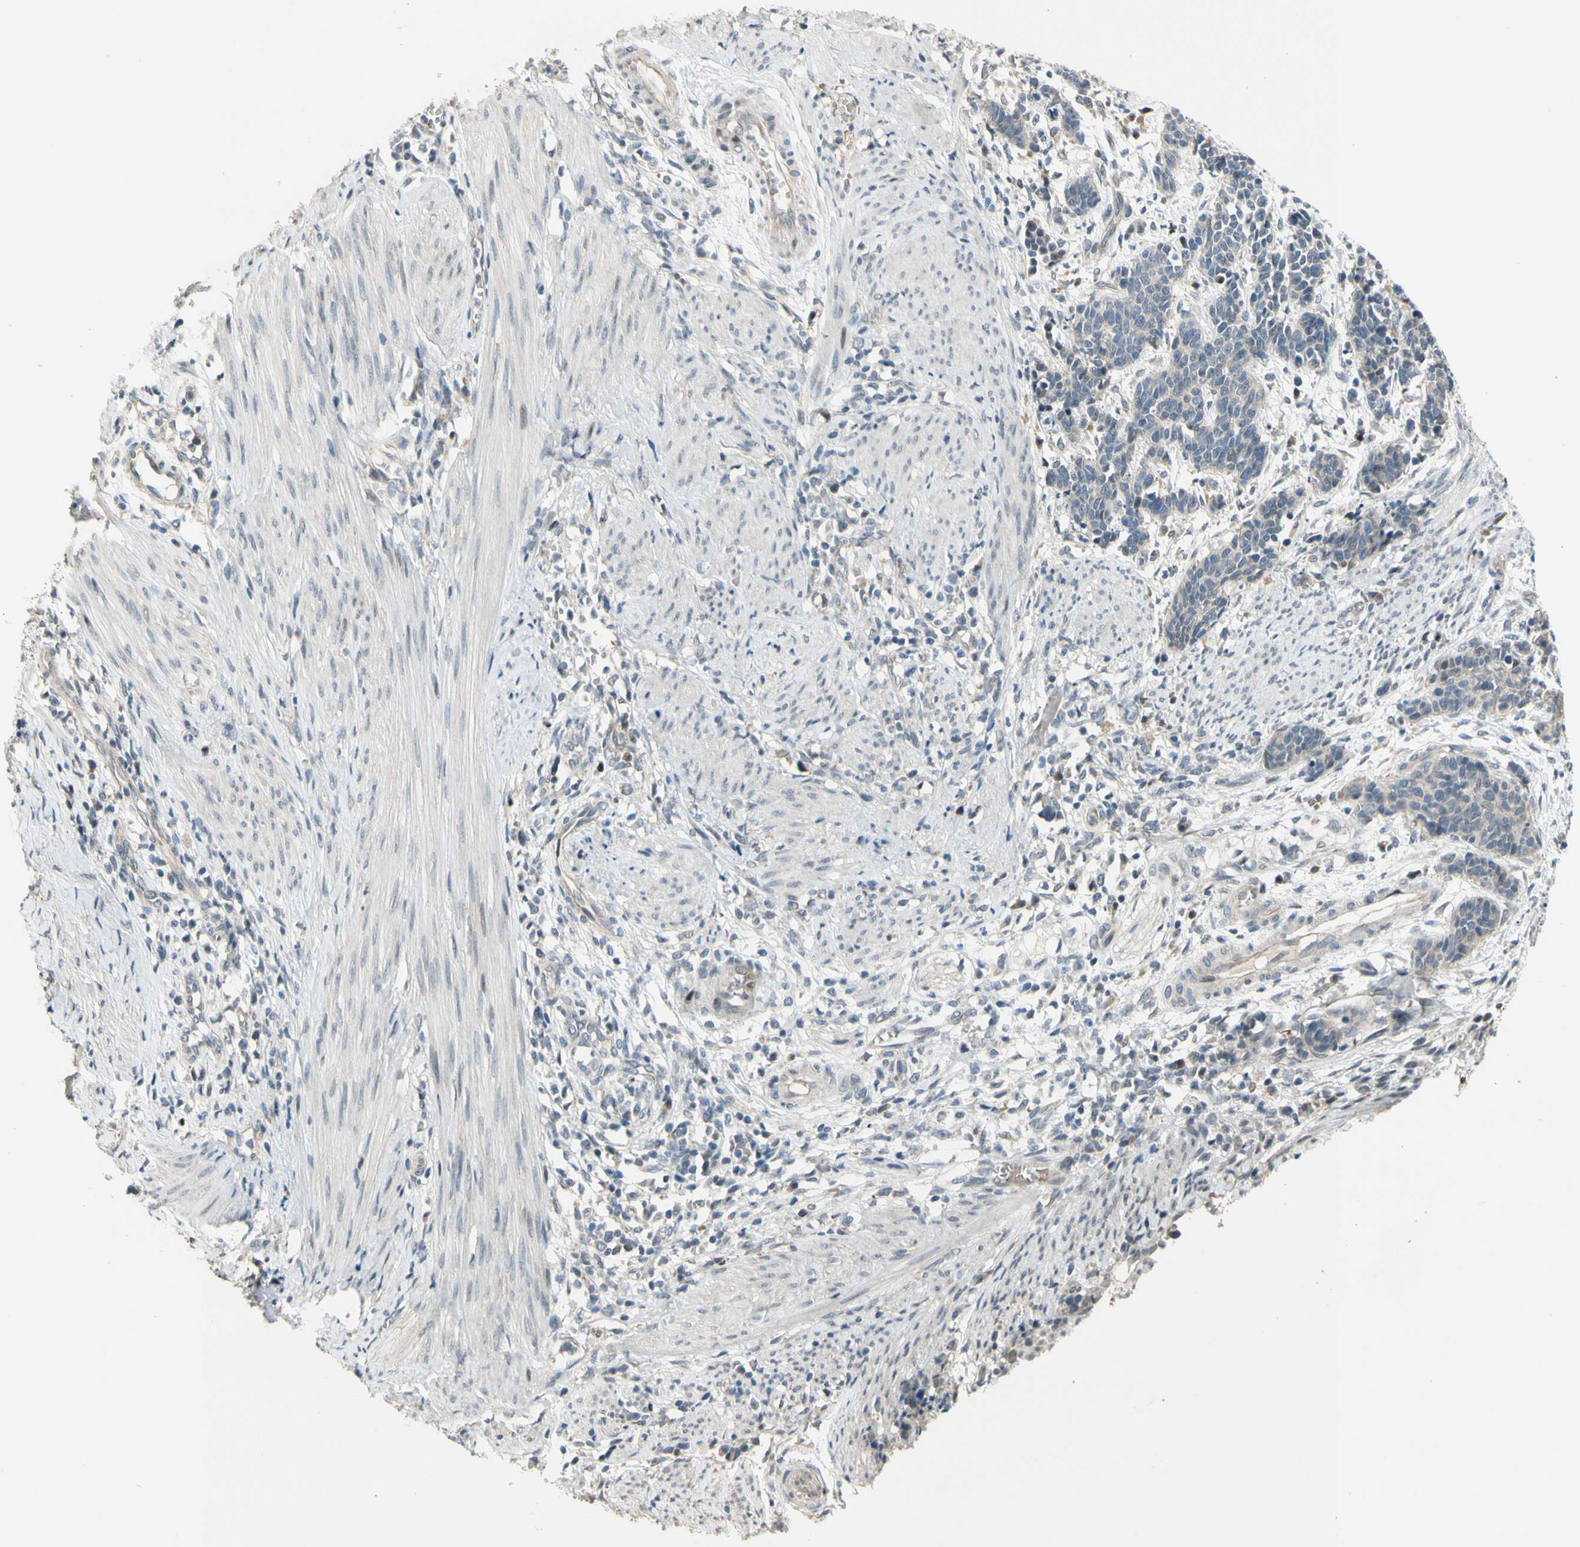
{"staining": {"intensity": "moderate", "quantity": "<25%", "location": "nuclear"}, "tissue": "cervical cancer", "cell_type": "Tumor cells", "image_type": "cancer", "snomed": [{"axis": "morphology", "description": "Squamous cell carcinoma, NOS"}, {"axis": "topography", "description": "Cervix"}], "caption": "Immunohistochemistry staining of cervical cancer, which demonstrates low levels of moderate nuclear expression in about <25% of tumor cells indicating moderate nuclear protein expression. The staining was performed using DAB (3,3'-diaminobenzidine) (brown) for protein detection and nuclei were counterstained in hematoxylin (blue).", "gene": "ZNF184", "patient": {"sex": "female", "age": 35}}